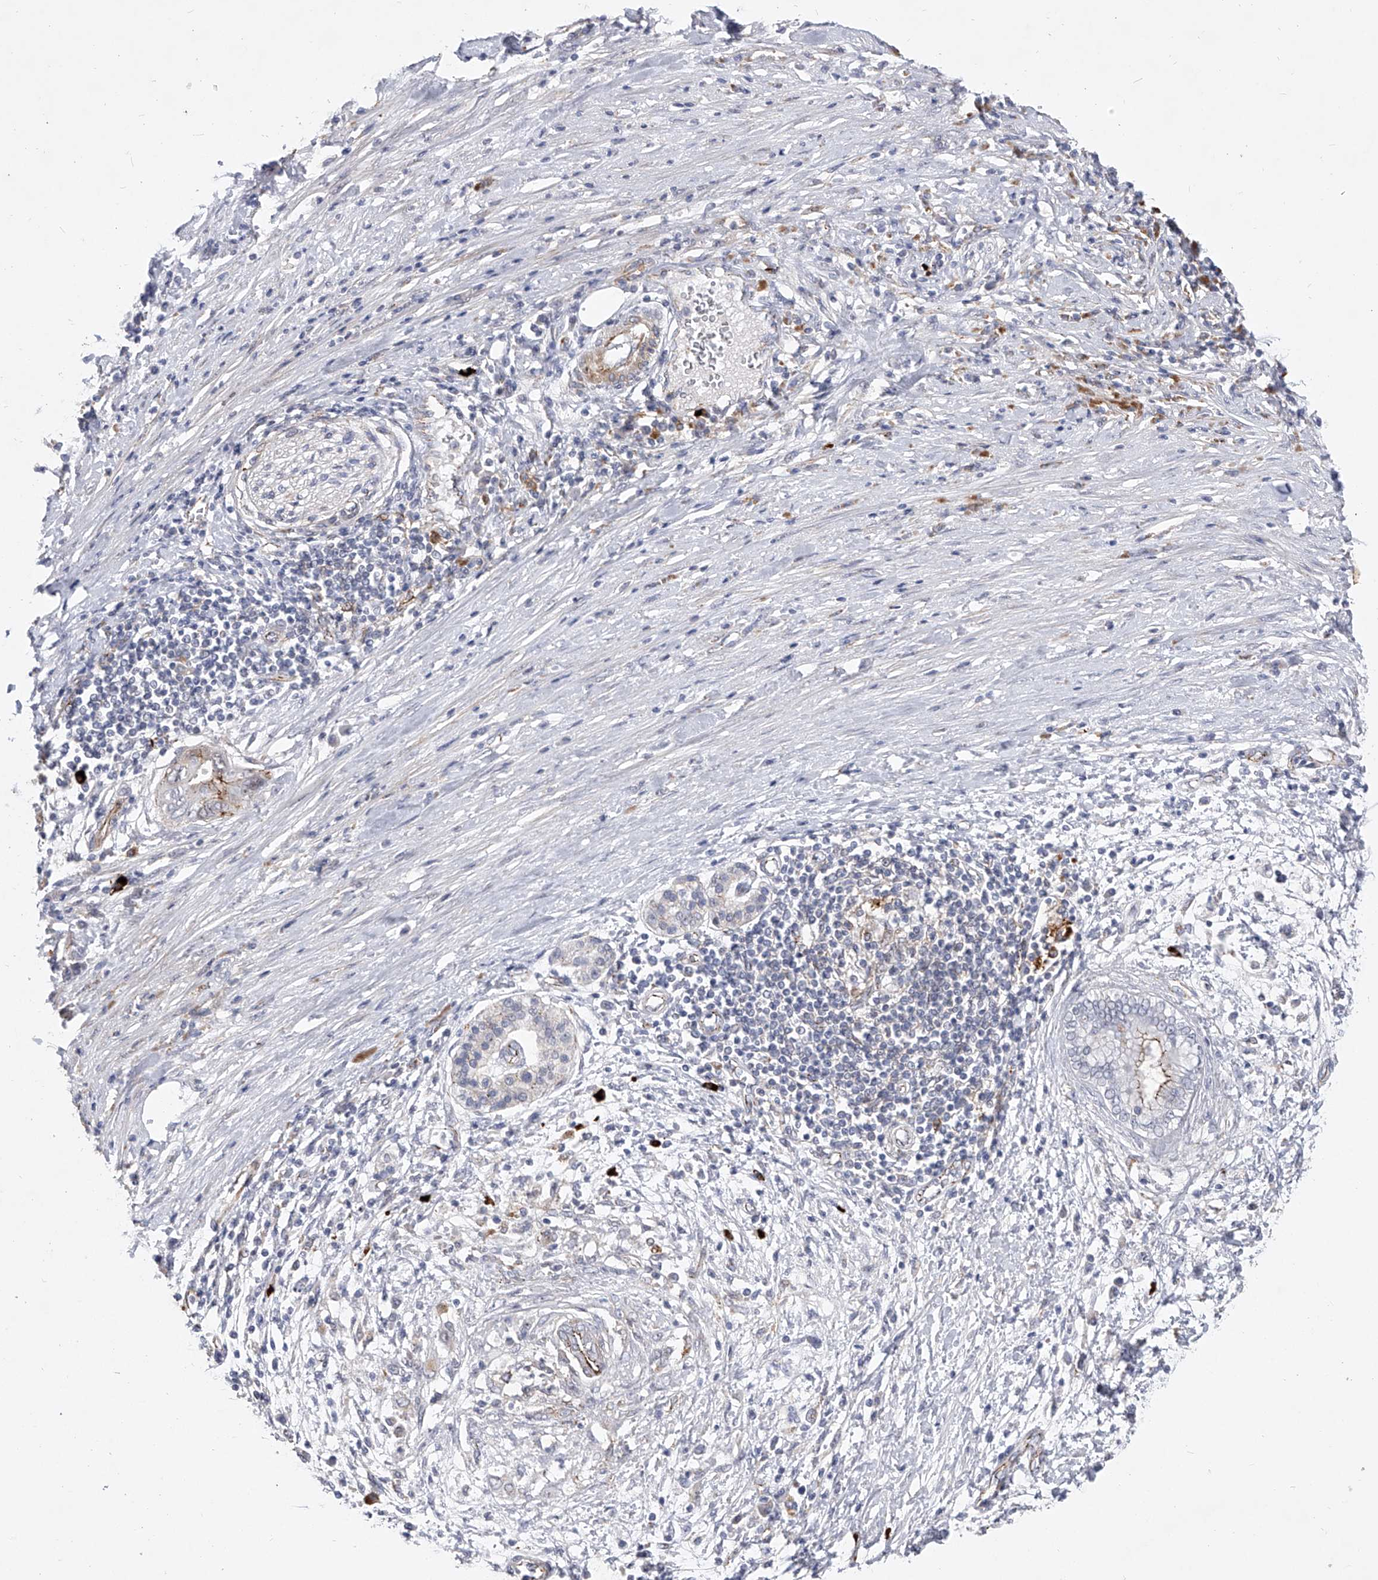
{"staining": {"intensity": "weak", "quantity": "<25%", "location": "cytoplasmic/membranous"}, "tissue": "pancreatic cancer", "cell_type": "Tumor cells", "image_type": "cancer", "snomed": [{"axis": "morphology", "description": "Adenocarcinoma, NOS"}, {"axis": "topography", "description": "Pancreas"}], "caption": "High magnification brightfield microscopy of adenocarcinoma (pancreatic) stained with DAB (3,3'-diaminobenzidine) (brown) and counterstained with hematoxylin (blue): tumor cells show no significant expression.", "gene": "MINDY4", "patient": {"sex": "male", "age": 58}}